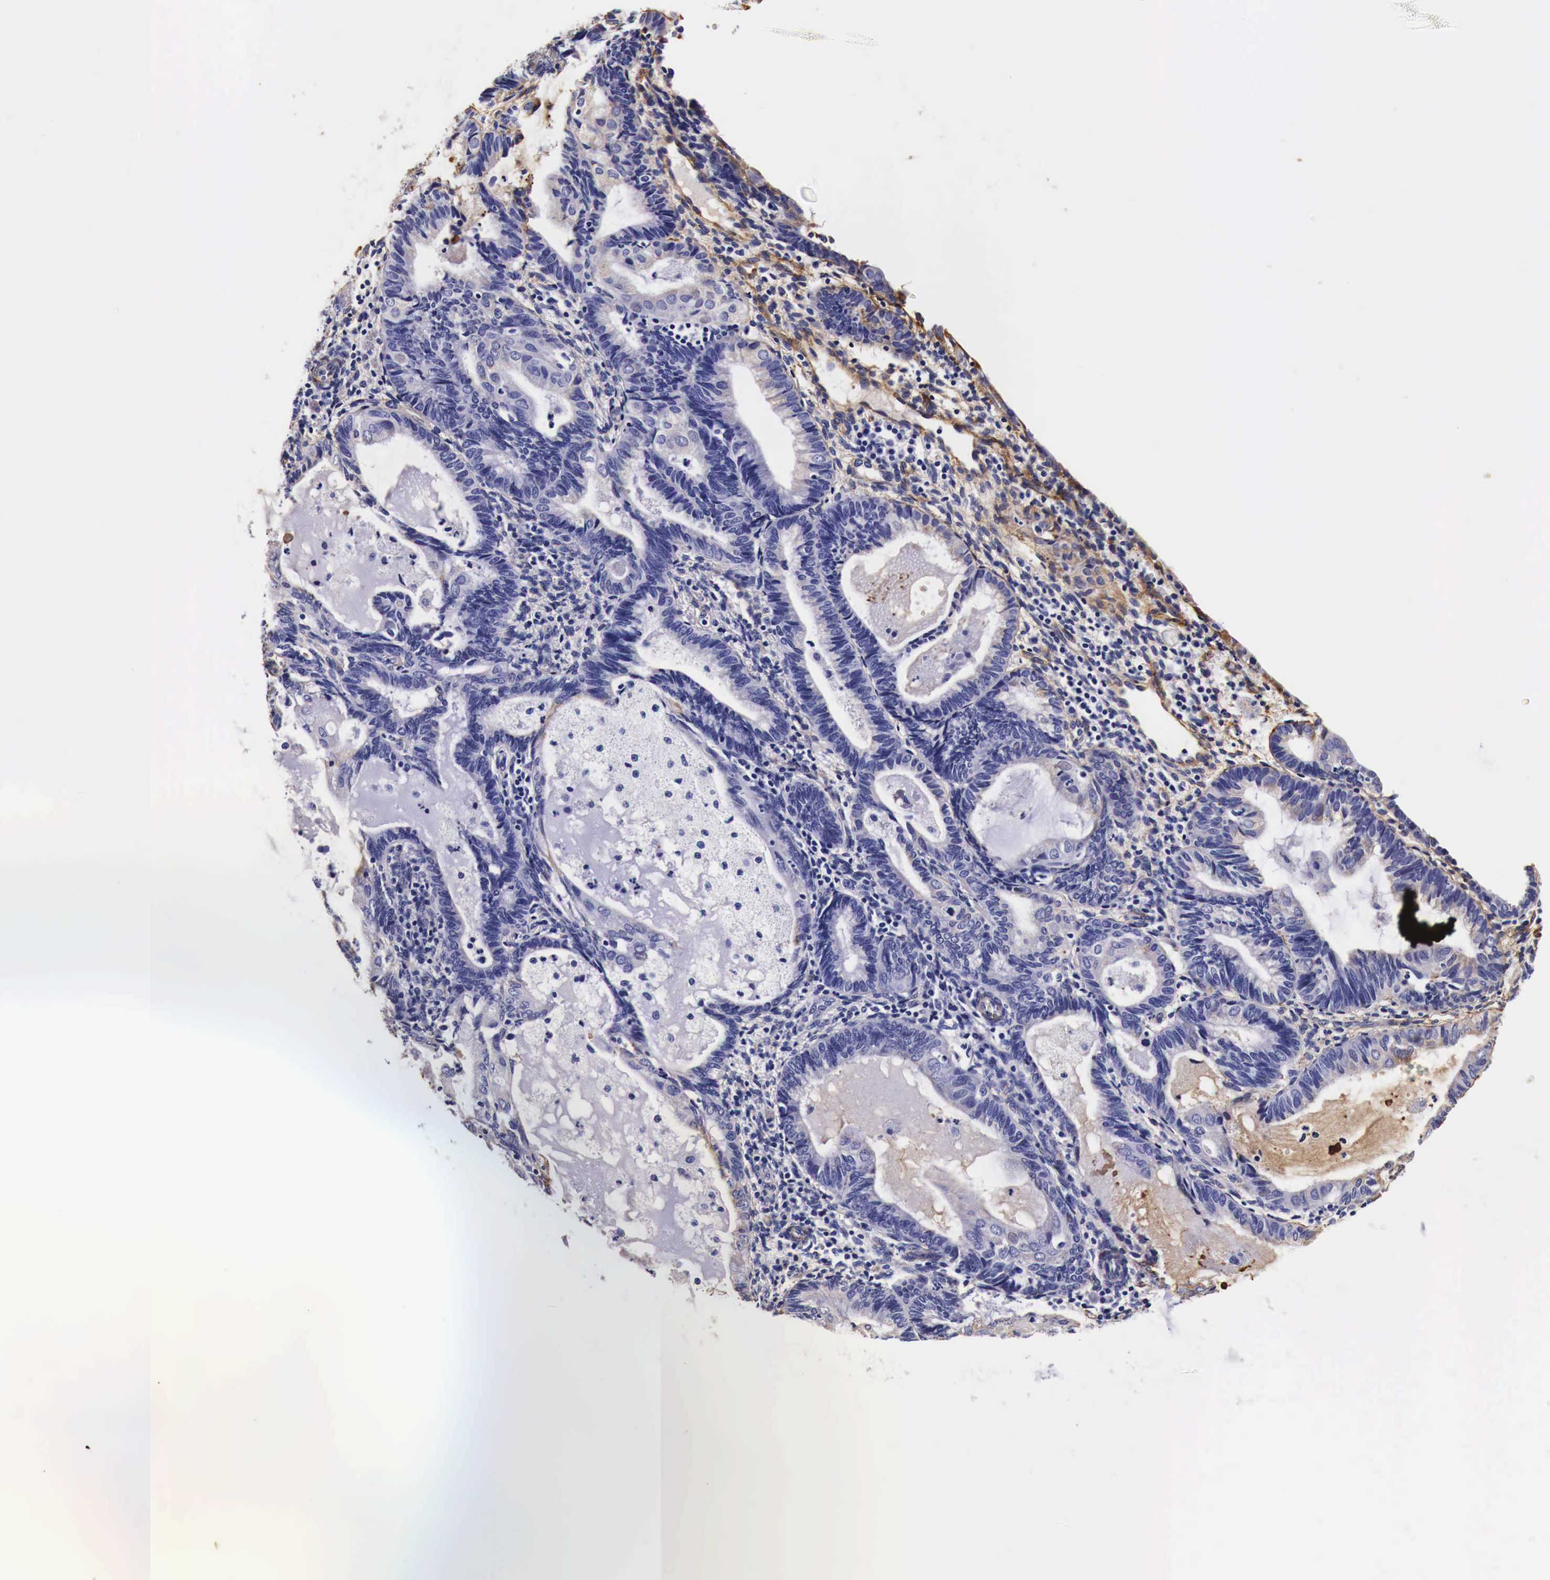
{"staining": {"intensity": "negative", "quantity": "none", "location": "none"}, "tissue": "endometrial cancer", "cell_type": "Tumor cells", "image_type": "cancer", "snomed": [{"axis": "morphology", "description": "Adenocarcinoma, NOS"}, {"axis": "topography", "description": "Endometrium"}], "caption": "IHC of human adenocarcinoma (endometrial) displays no staining in tumor cells.", "gene": "LAMB2", "patient": {"sex": "female", "age": 63}}